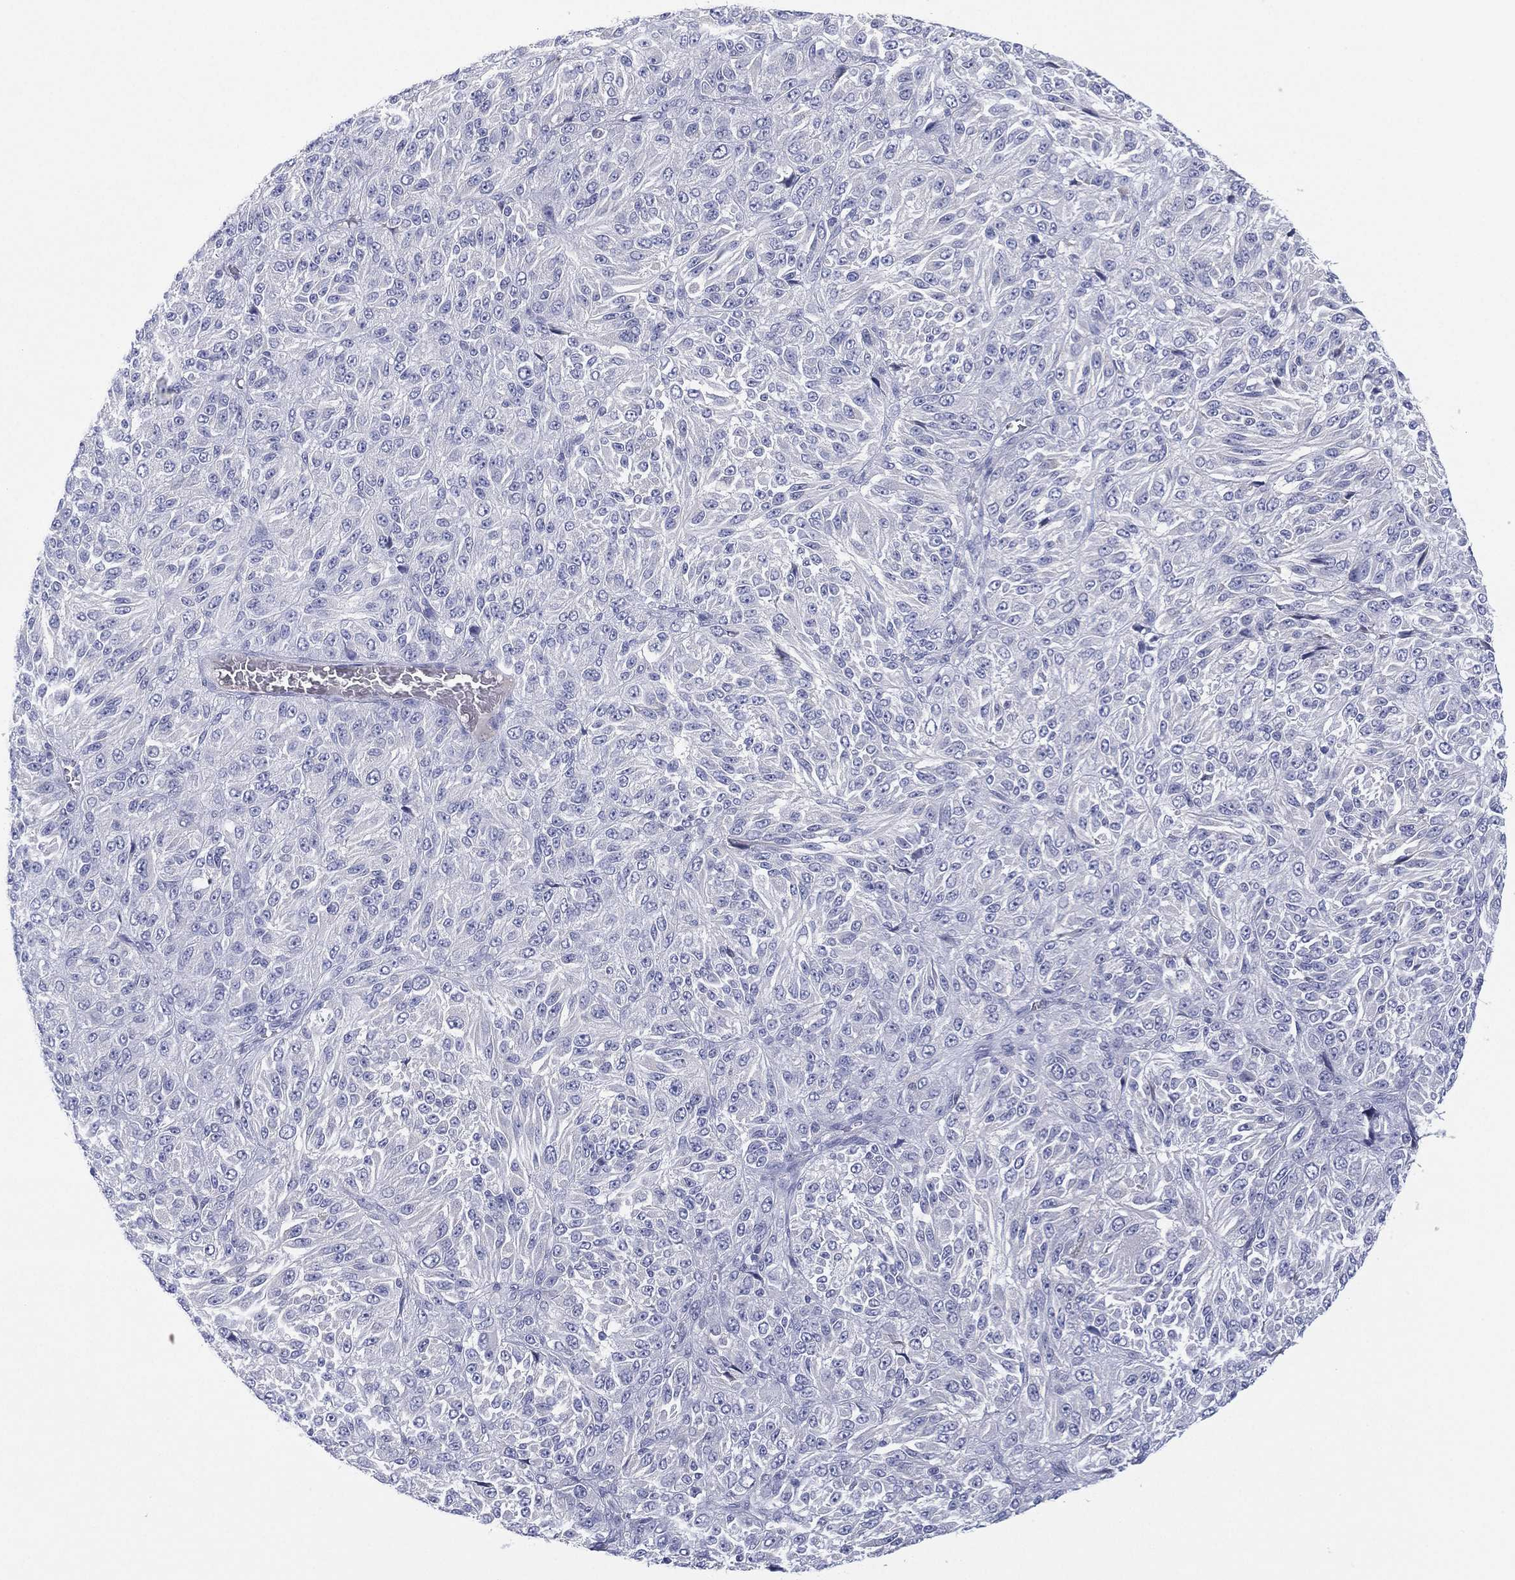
{"staining": {"intensity": "negative", "quantity": "none", "location": "none"}, "tissue": "melanoma", "cell_type": "Tumor cells", "image_type": "cancer", "snomed": [{"axis": "morphology", "description": "Malignant melanoma, Metastatic site"}, {"axis": "topography", "description": "Brain"}], "caption": "IHC of melanoma shows no expression in tumor cells.", "gene": "CYP2D6", "patient": {"sex": "female", "age": 56}}